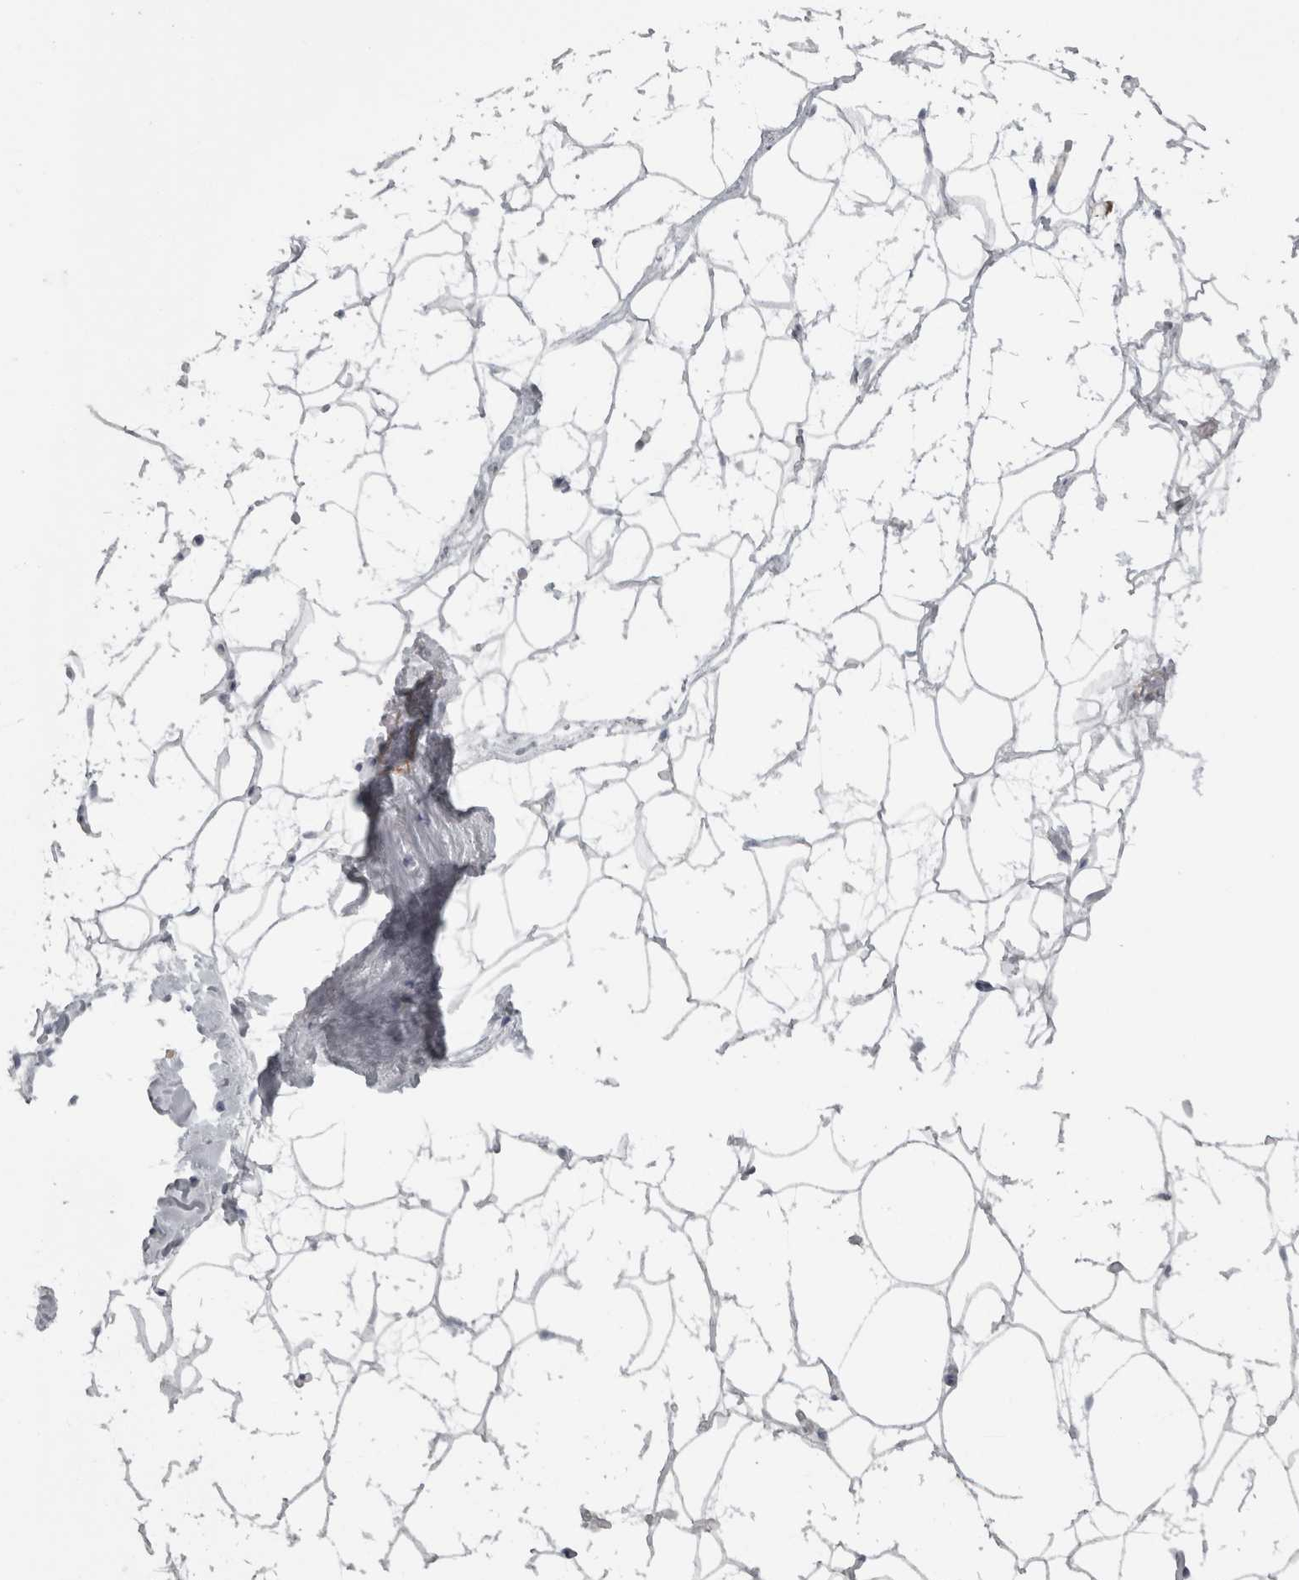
{"staining": {"intensity": "negative", "quantity": "none", "location": "none"}, "tissue": "adipose tissue", "cell_type": "Adipocytes", "image_type": "normal", "snomed": [{"axis": "morphology", "description": "Normal tissue, NOS"}, {"axis": "morphology", "description": "Fibrosis, NOS"}, {"axis": "topography", "description": "Breast"}, {"axis": "topography", "description": "Adipose tissue"}], "caption": "This photomicrograph is of unremarkable adipose tissue stained with IHC to label a protein in brown with the nuclei are counter-stained blue. There is no expression in adipocytes.", "gene": "PPP1R12B", "patient": {"sex": "female", "age": 39}}